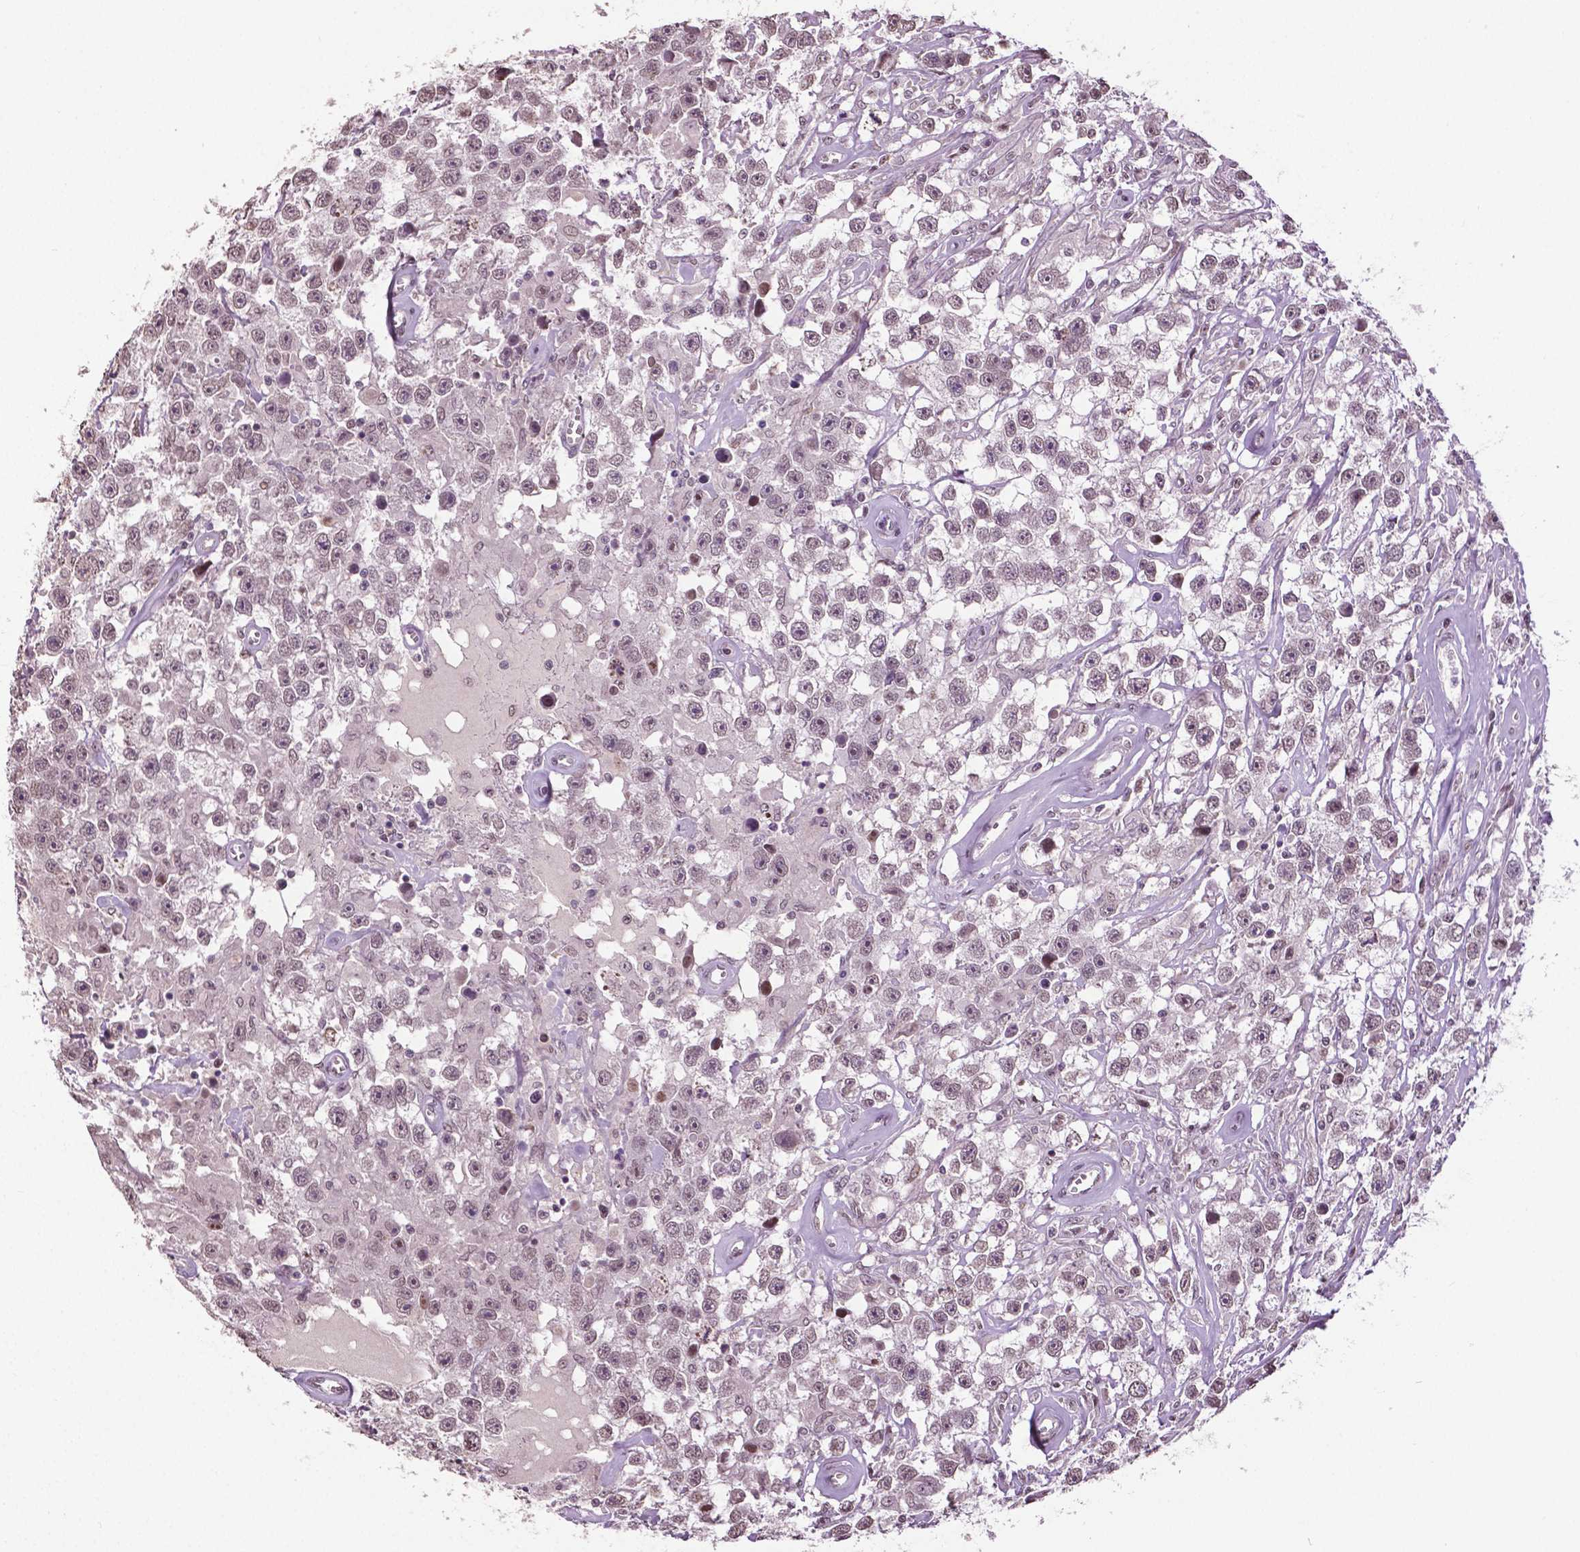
{"staining": {"intensity": "weak", "quantity": "25%-75%", "location": "nuclear"}, "tissue": "testis cancer", "cell_type": "Tumor cells", "image_type": "cancer", "snomed": [{"axis": "morphology", "description": "Seminoma, NOS"}, {"axis": "topography", "description": "Testis"}], "caption": "The immunohistochemical stain labels weak nuclear expression in tumor cells of testis seminoma tissue. Using DAB (brown) and hematoxylin (blue) stains, captured at high magnification using brightfield microscopy.", "gene": "DLX5", "patient": {"sex": "male", "age": 43}}